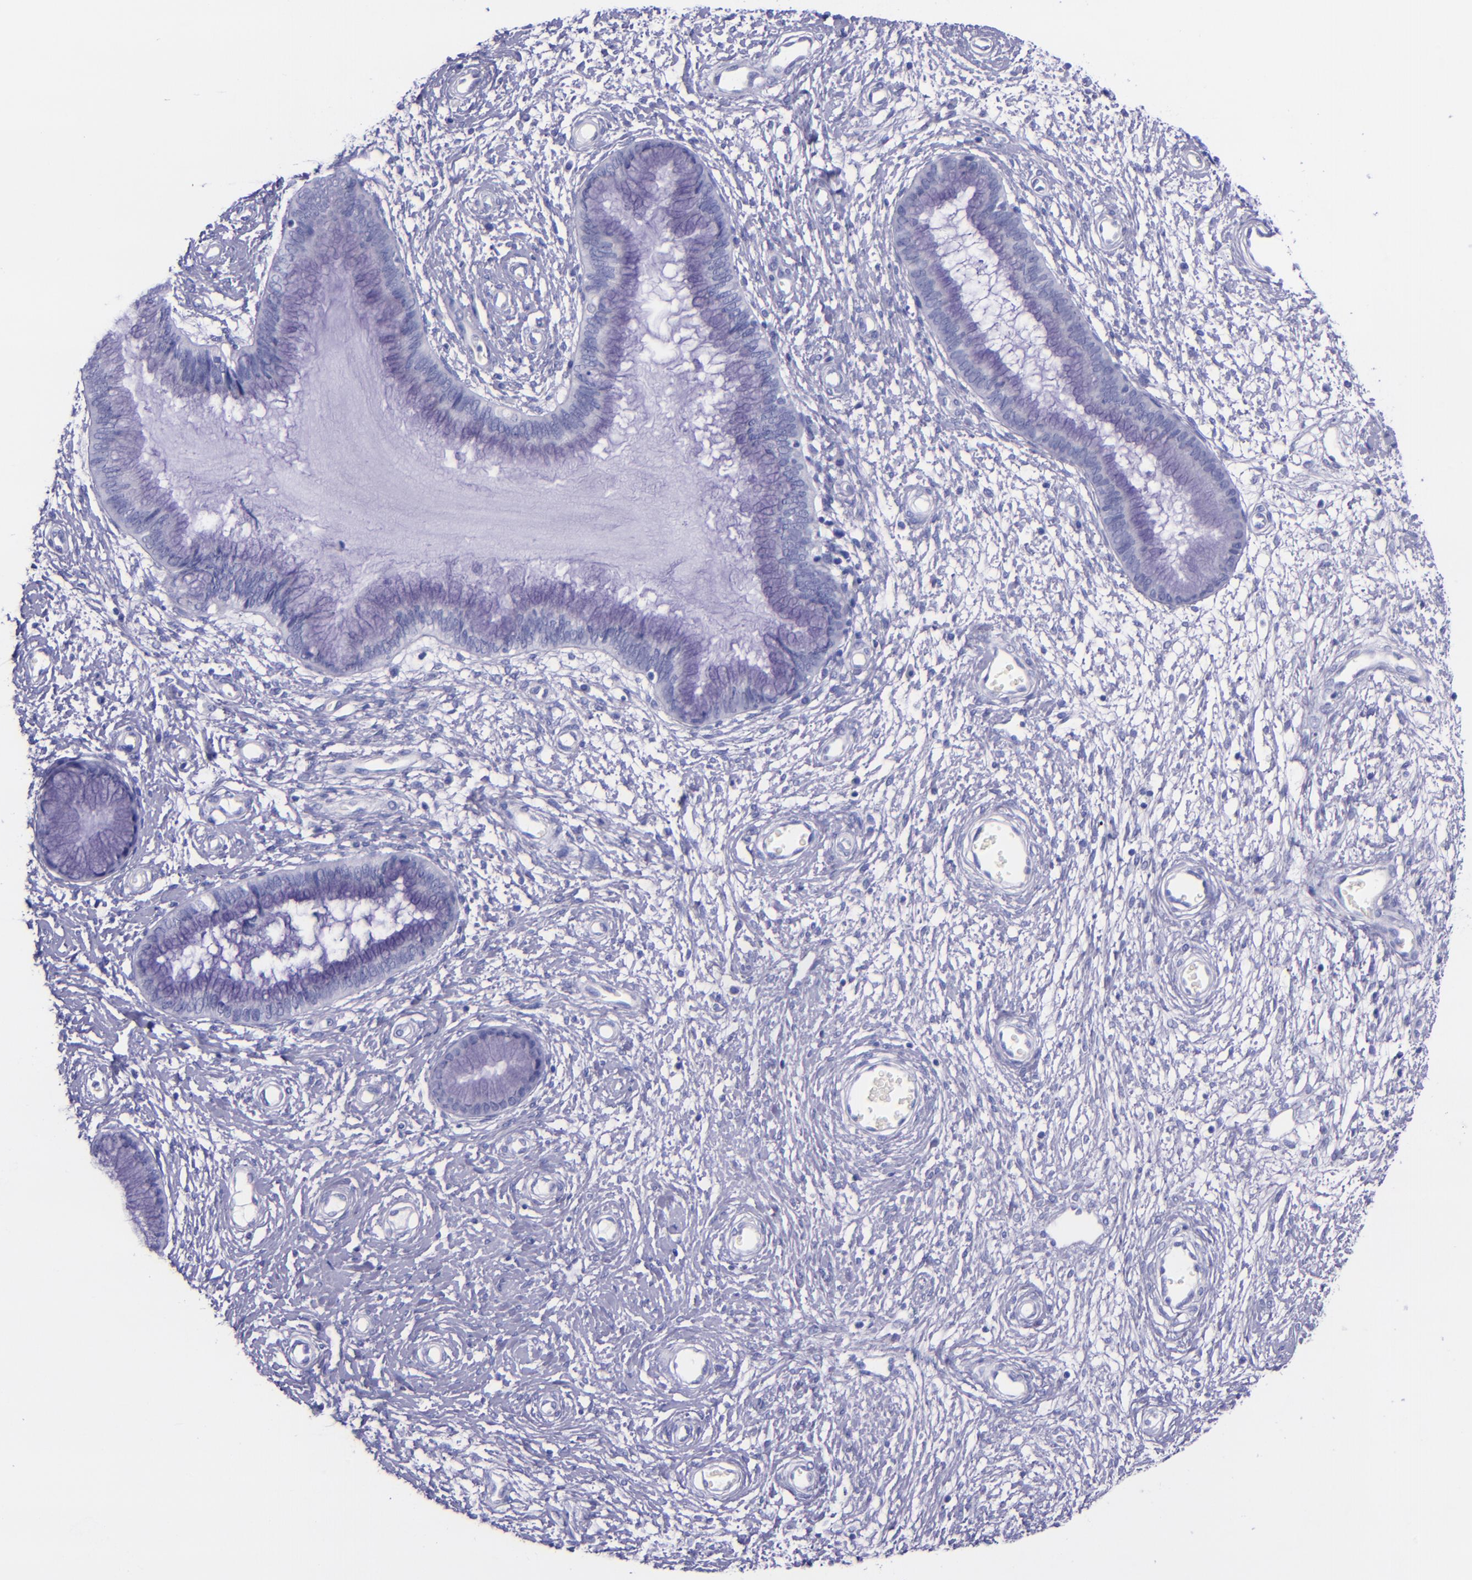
{"staining": {"intensity": "negative", "quantity": "none", "location": "none"}, "tissue": "cervix", "cell_type": "Glandular cells", "image_type": "normal", "snomed": [{"axis": "morphology", "description": "Normal tissue, NOS"}, {"axis": "topography", "description": "Cervix"}], "caption": "The photomicrograph demonstrates no significant positivity in glandular cells of cervix. Nuclei are stained in blue.", "gene": "MBP", "patient": {"sex": "female", "age": 55}}